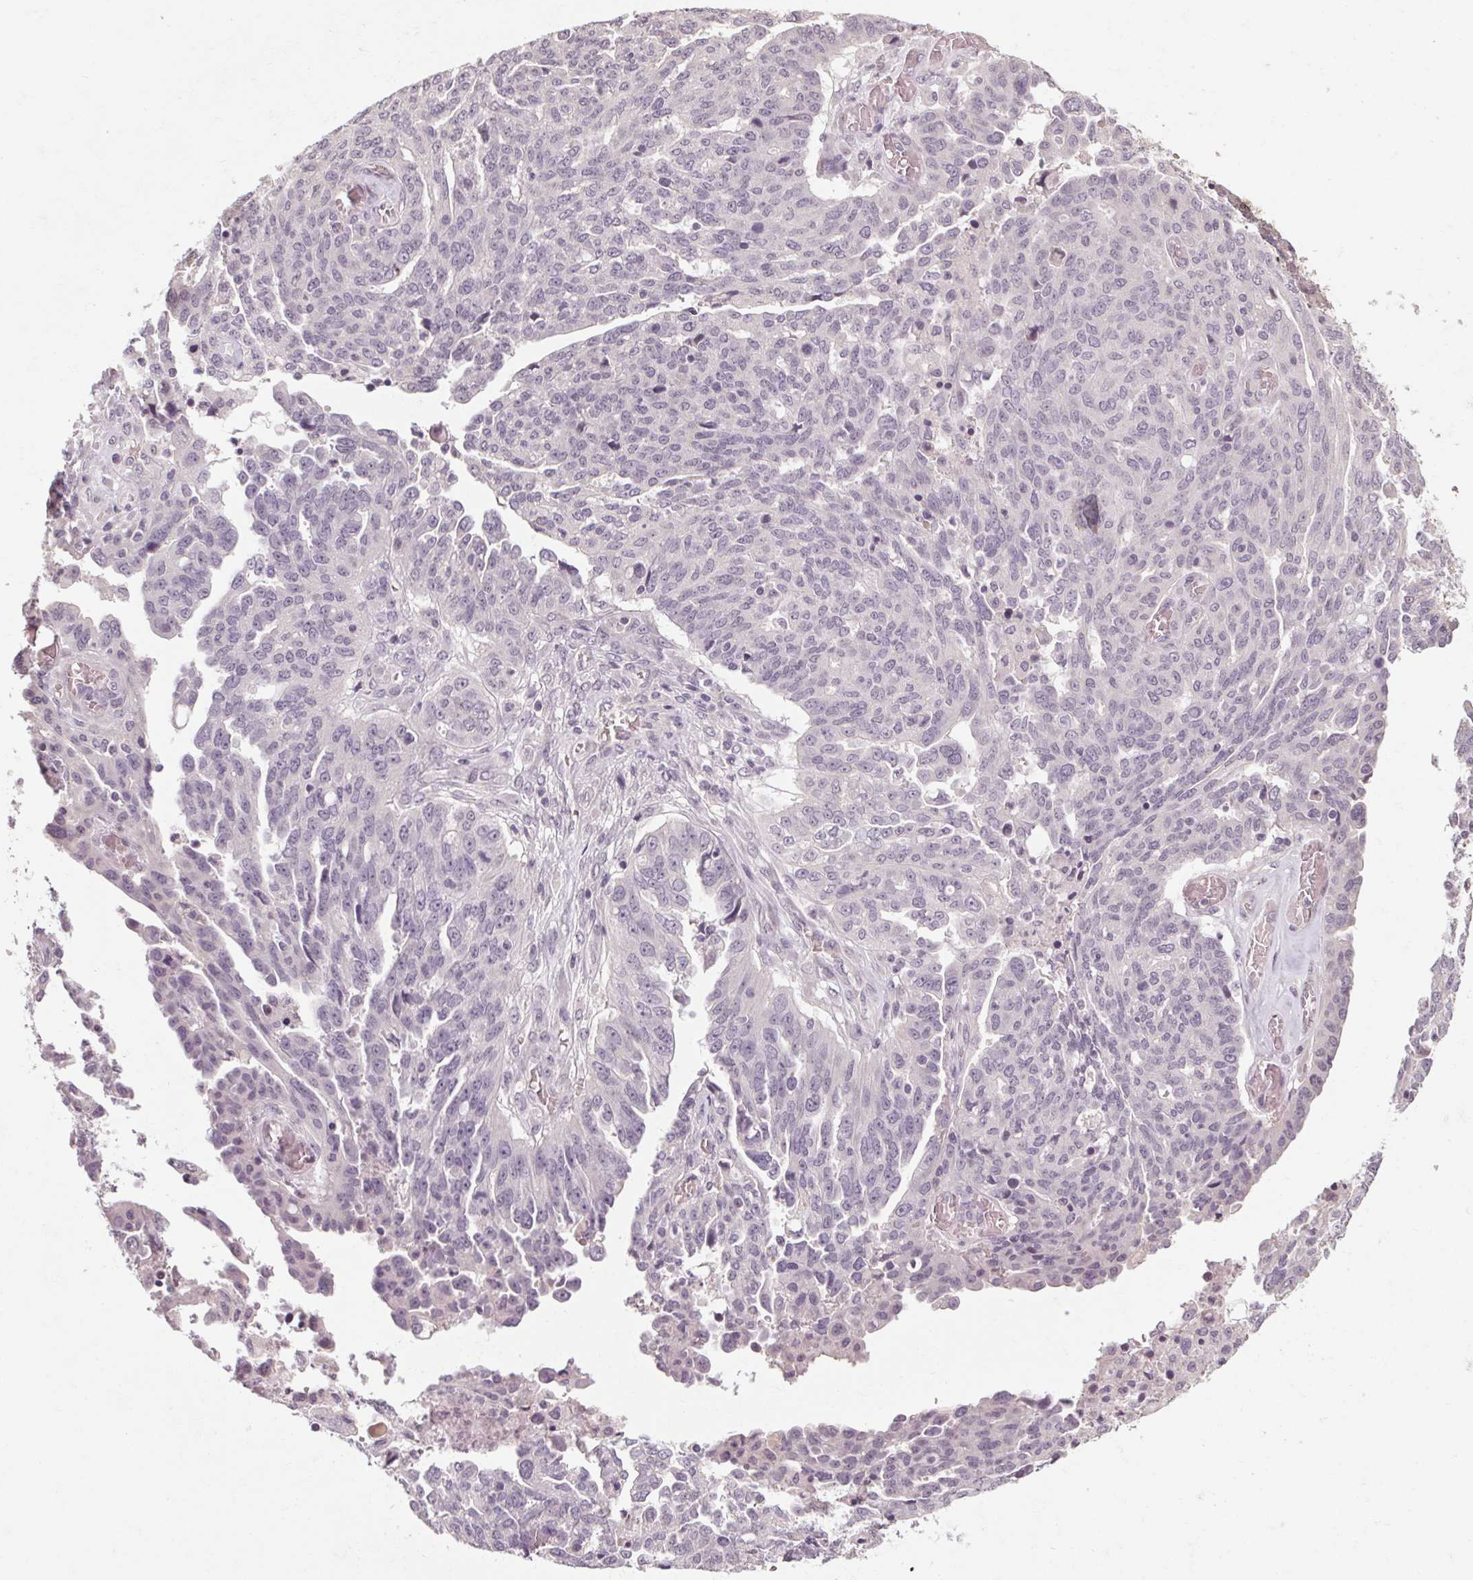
{"staining": {"intensity": "negative", "quantity": "none", "location": "none"}, "tissue": "ovarian cancer", "cell_type": "Tumor cells", "image_type": "cancer", "snomed": [{"axis": "morphology", "description": "Cystadenocarcinoma, serous, NOS"}, {"axis": "topography", "description": "Ovary"}], "caption": "This is an IHC photomicrograph of serous cystadenocarcinoma (ovarian). There is no expression in tumor cells.", "gene": "POMC", "patient": {"sex": "female", "age": 67}}